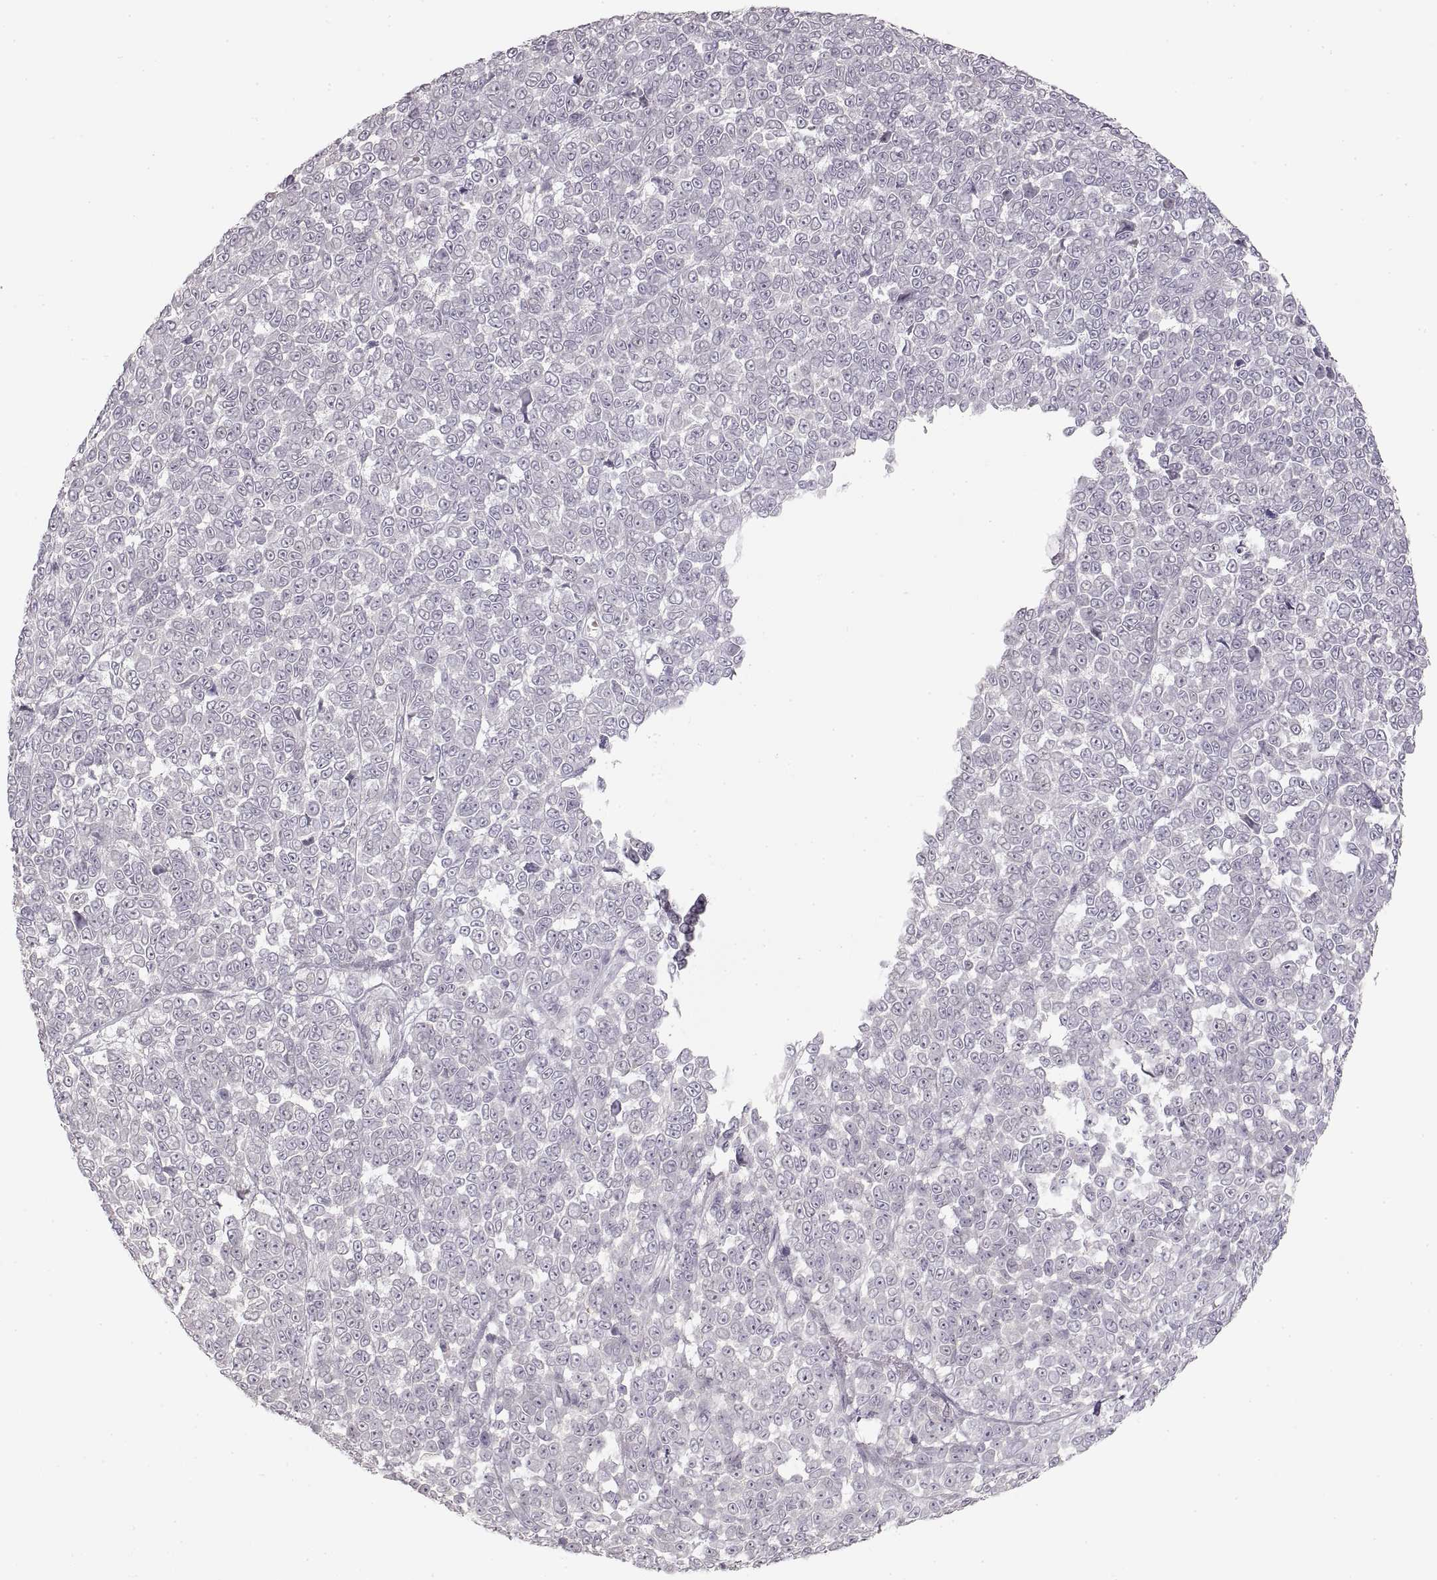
{"staining": {"intensity": "negative", "quantity": "none", "location": "none"}, "tissue": "melanoma", "cell_type": "Tumor cells", "image_type": "cancer", "snomed": [{"axis": "morphology", "description": "Malignant melanoma, NOS"}, {"axis": "topography", "description": "Skin"}], "caption": "Immunohistochemistry (IHC) histopathology image of melanoma stained for a protein (brown), which exhibits no positivity in tumor cells.", "gene": "PCSK2", "patient": {"sex": "female", "age": 95}}